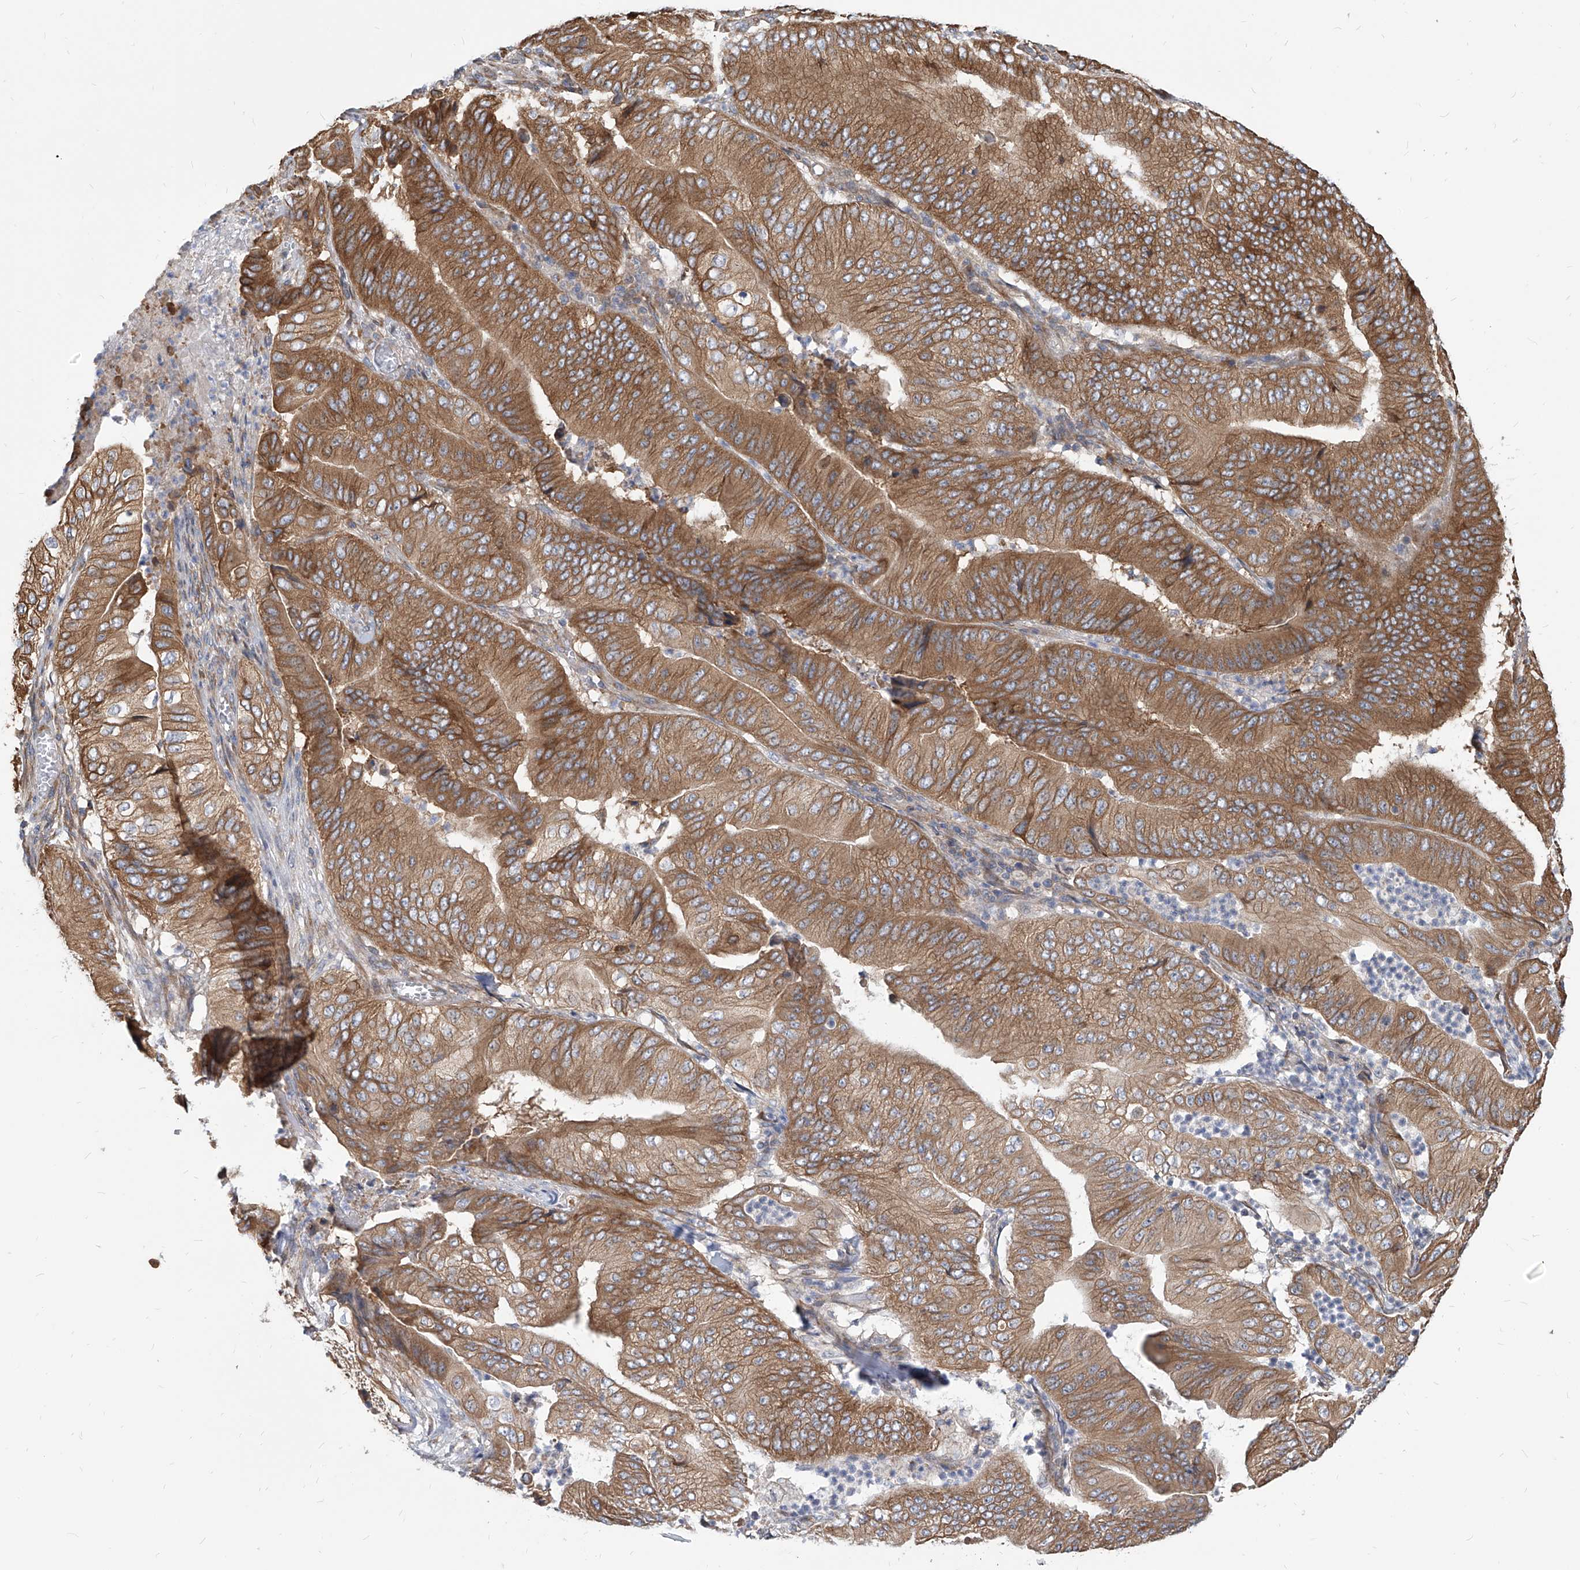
{"staining": {"intensity": "moderate", "quantity": ">75%", "location": "cytoplasmic/membranous"}, "tissue": "pancreatic cancer", "cell_type": "Tumor cells", "image_type": "cancer", "snomed": [{"axis": "morphology", "description": "Adenocarcinoma, NOS"}, {"axis": "topography", "description": "Pancreas"}], "caption": "DAB (3,3'-diaminobenzidine) immunohistochemical staining of pancreatic cancer displays moderate cytoplasmic/membranous protein staining in about >75% of tumor cells.", "gene": "FAM83B", "patient": {"sex": "female", "age": 77}}